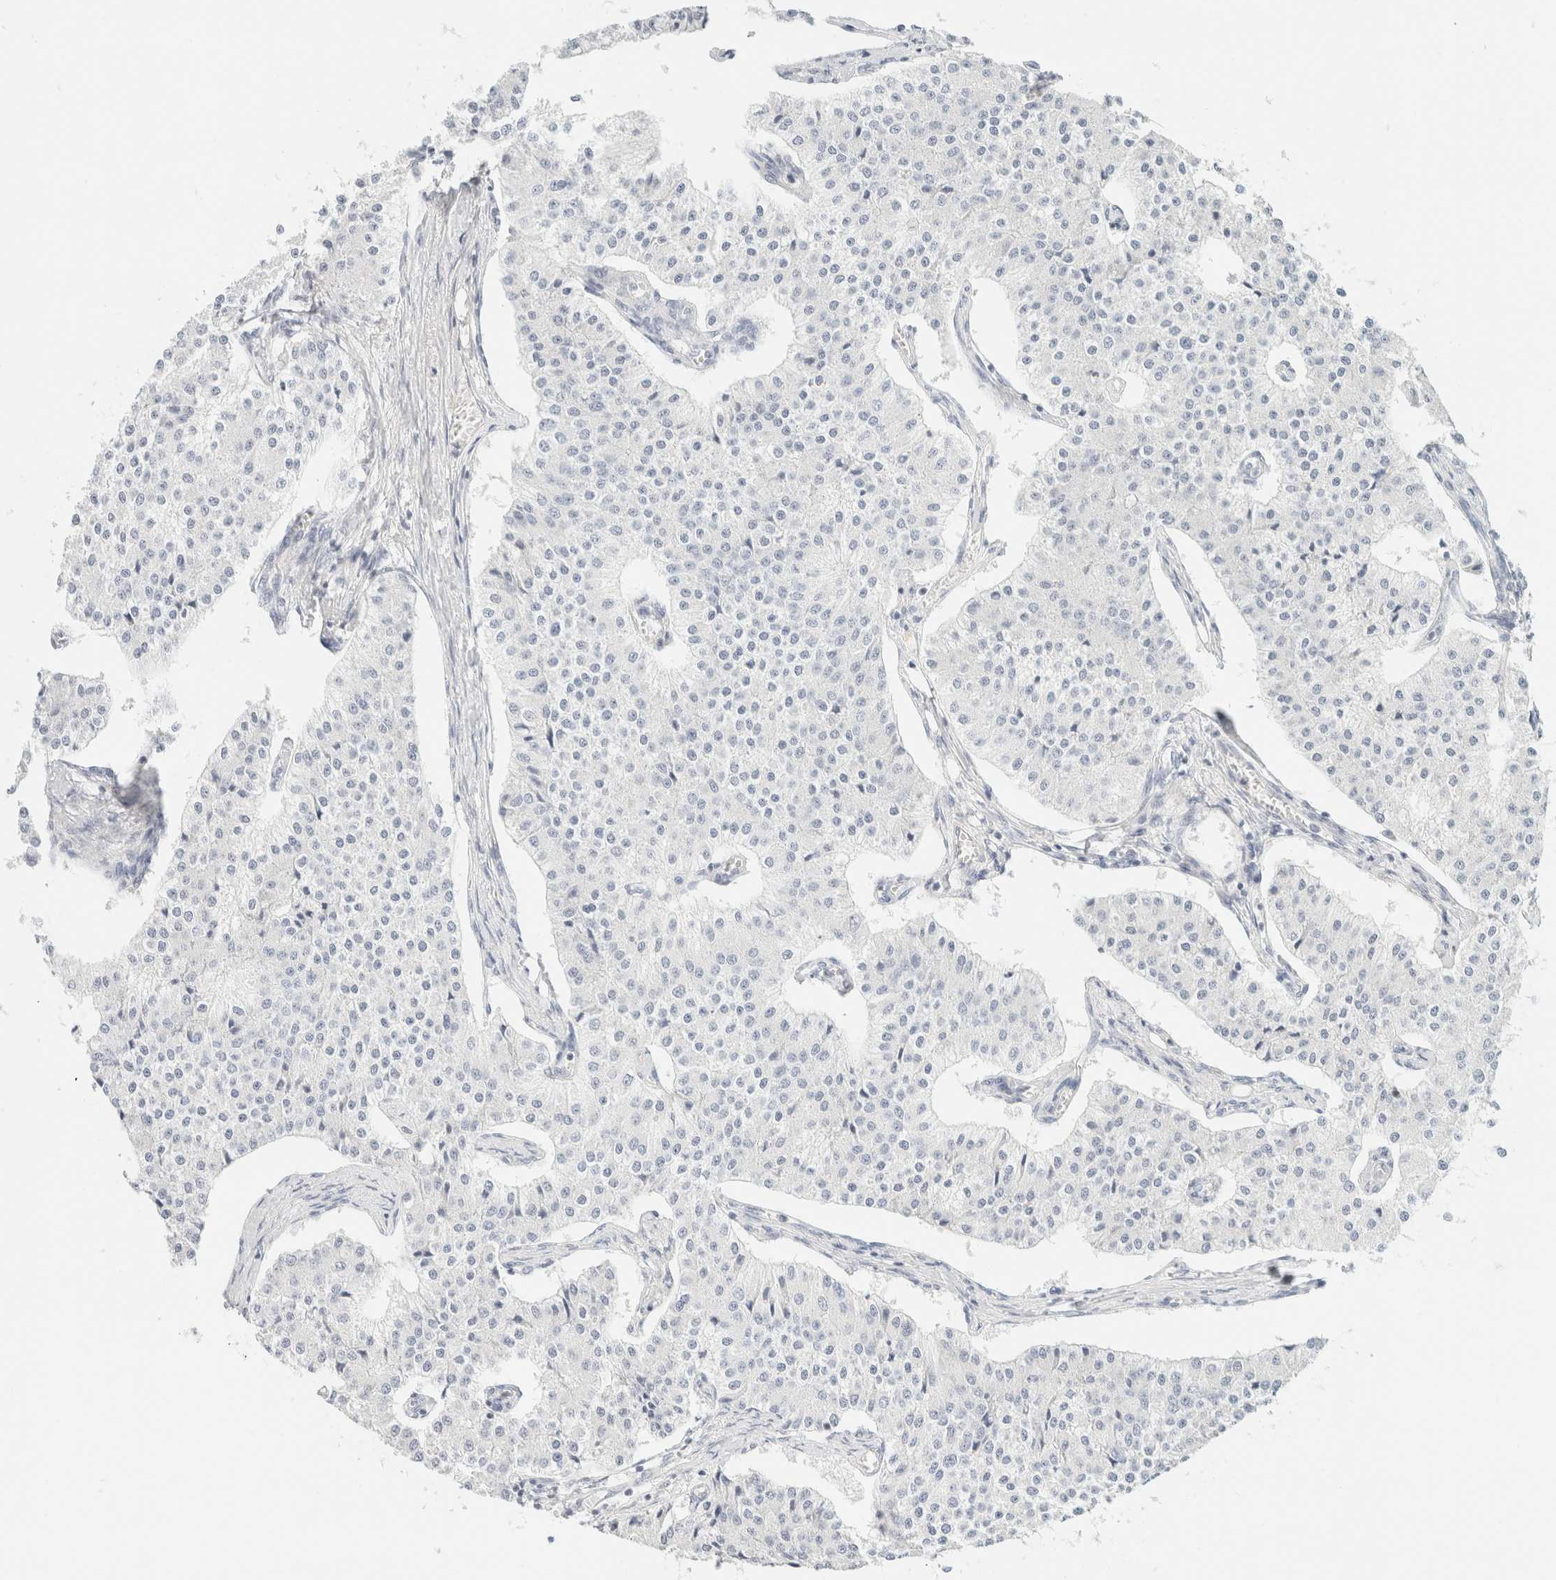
{"staining": {"intensity": "negative", "quantity": "none", "location": "none"}, "tissue": "carcinoid", "cell_type": "Tumor cells", "image_type": "cancer", "snomed": [{"axis": "morphology", "description": "Carcinoid, malignant, NOS"}, {"axis": "topography", "description": "Colon"}], "caption": "Human carcinoid (malignant) stained for a protein using IHC reveals no staining in tumor cells.", "gene": "IKZF3", "patient": {"sex": "female", "age": 52}}